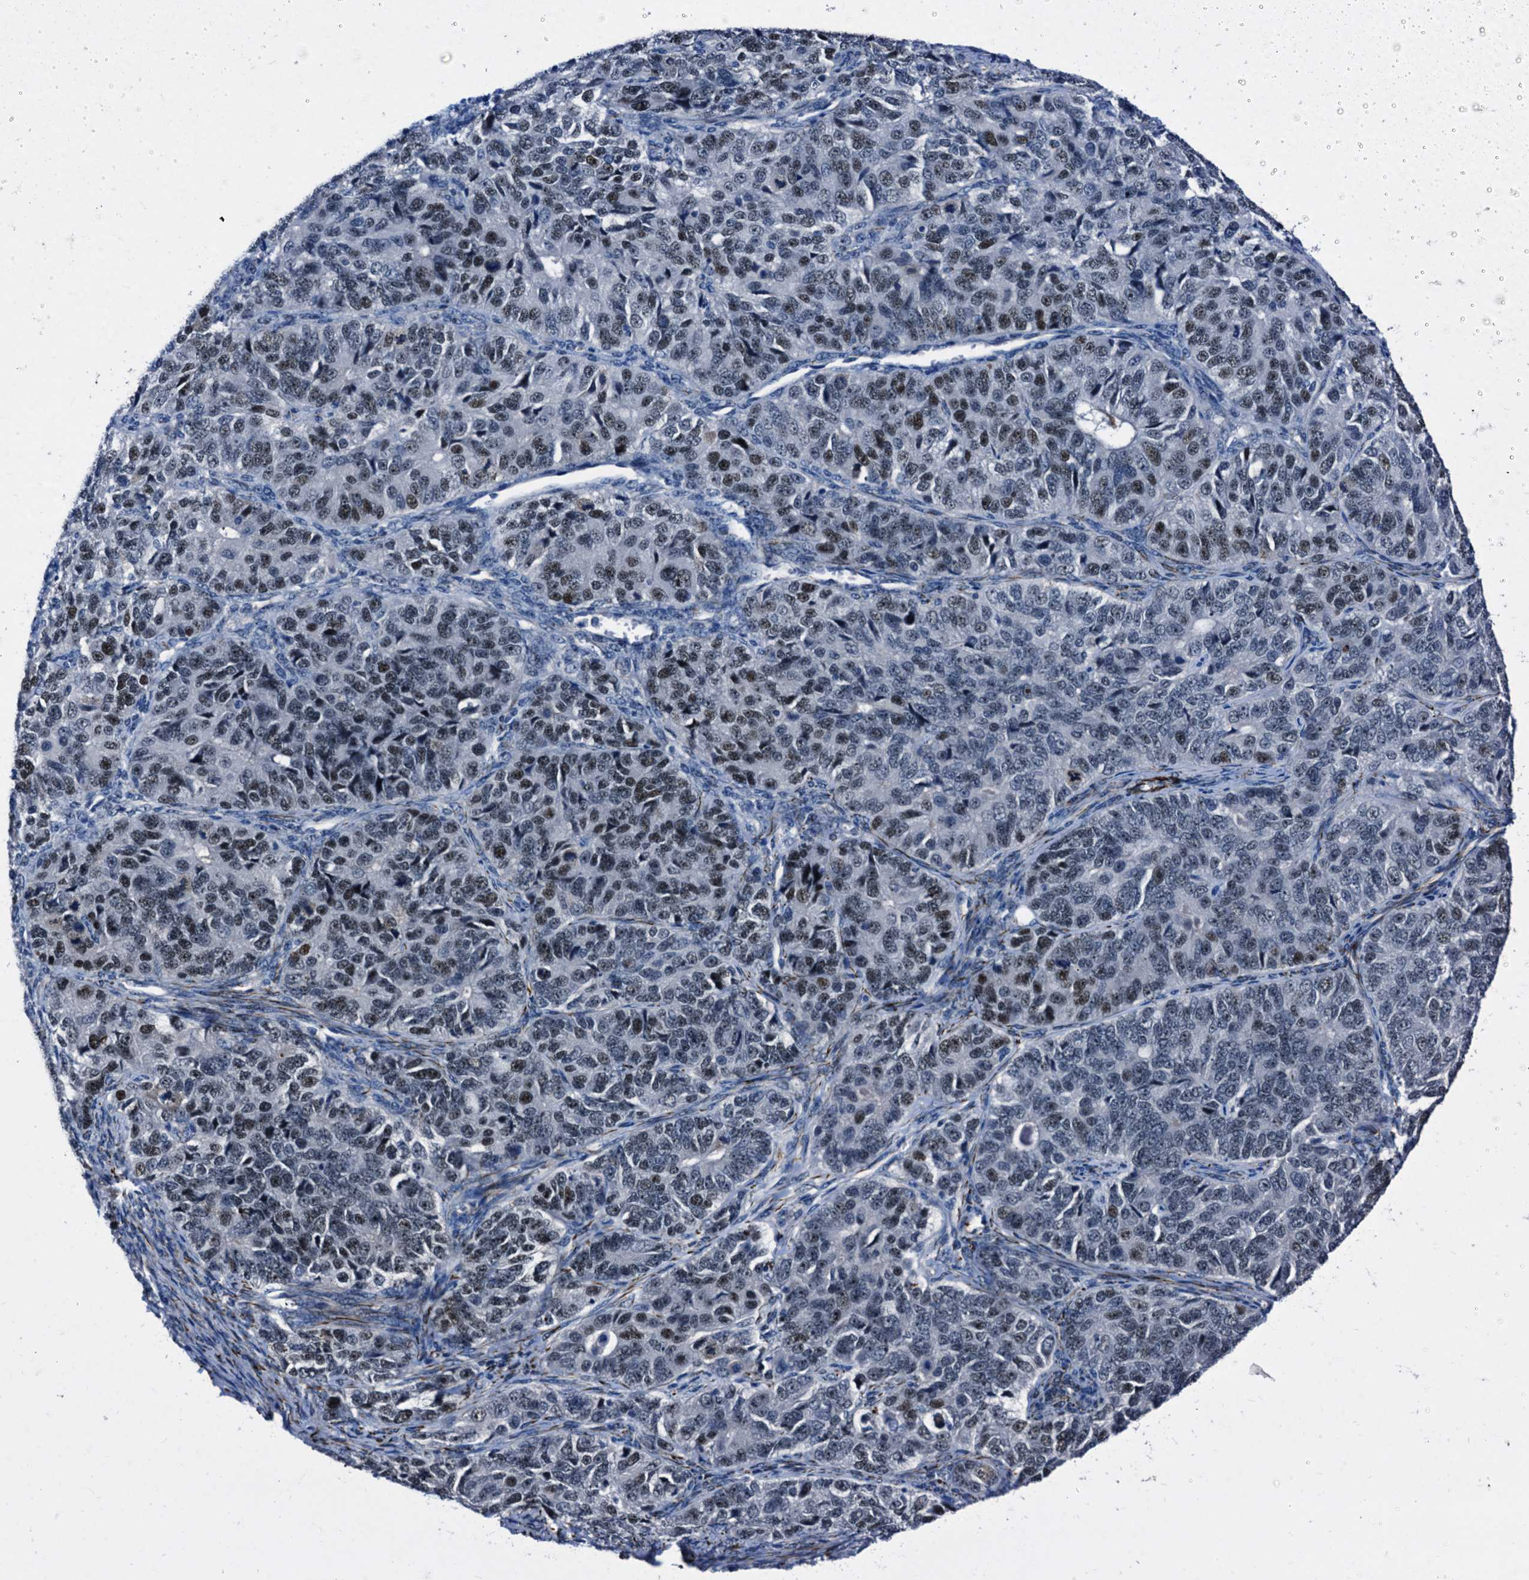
{"staining": {"intensity": "moderate", "quantity": "25%-75%", "location": "nuclear"}, "tissue": "ovarian cancer", "cell_type": "Tumor cells", "image_type": "cancer", "snomed": [{"axis": "morphology", "description": "Carcinoma, endometroid"}, {"axis": "topography", "description": "Ovary"}], "caption": "Ovarian endometroid carcinoma stained with DAB immunohistochemistry shows medium levels of moderate nuclear expression in approximately 25%-75% of tumor cells. (Stains: DAB (3,3'-diaminobenzidine) in brown, nuclei in blue, Microscopy: brightfield microscopy at high magnification).", "gene": "EMG1", "patient": {"sex": "female", "age": 51}}